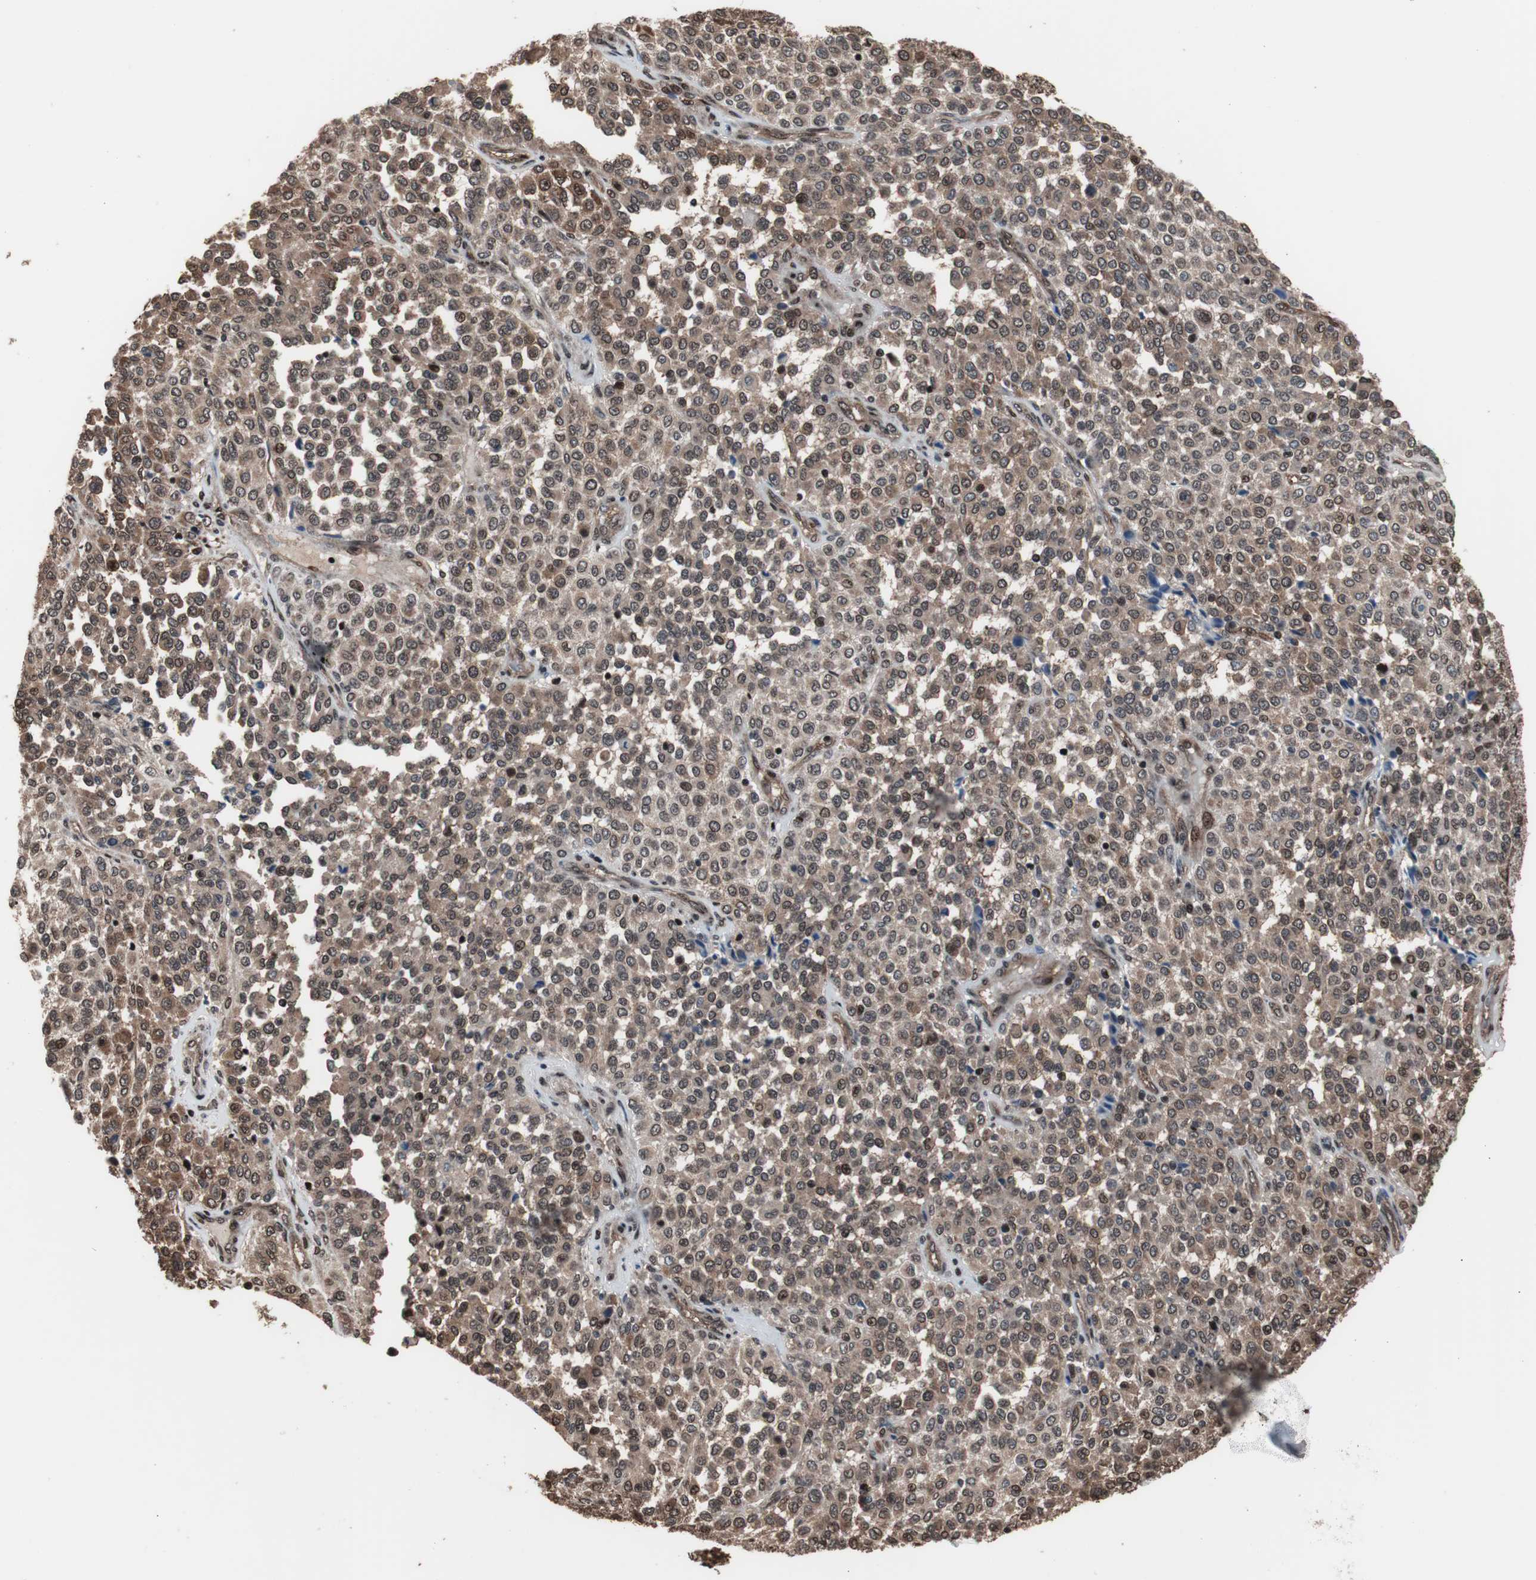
{"staining": {"intensity": "moderate", "quantity": ">75%", "location": "cytoplasmic/membranous"}, "tissue": "melanoma", "cell_type": "Tumor cells", "image_type": "cancer", "snomed": [{"axis": "morphology", "description": "Malignant melanoma, Metastatic site"}, {"axis": "topography", "description": "Pancreas"}], "caption": "Moderate cytoplasmic/membranous protein positivity is appreciated in about >75% of tumor cells in malignant melanoma (metastatic site). Nuclei are stained in blue.", "gene": "POGZ", "patient": {"sex": "female", "age": 30}}